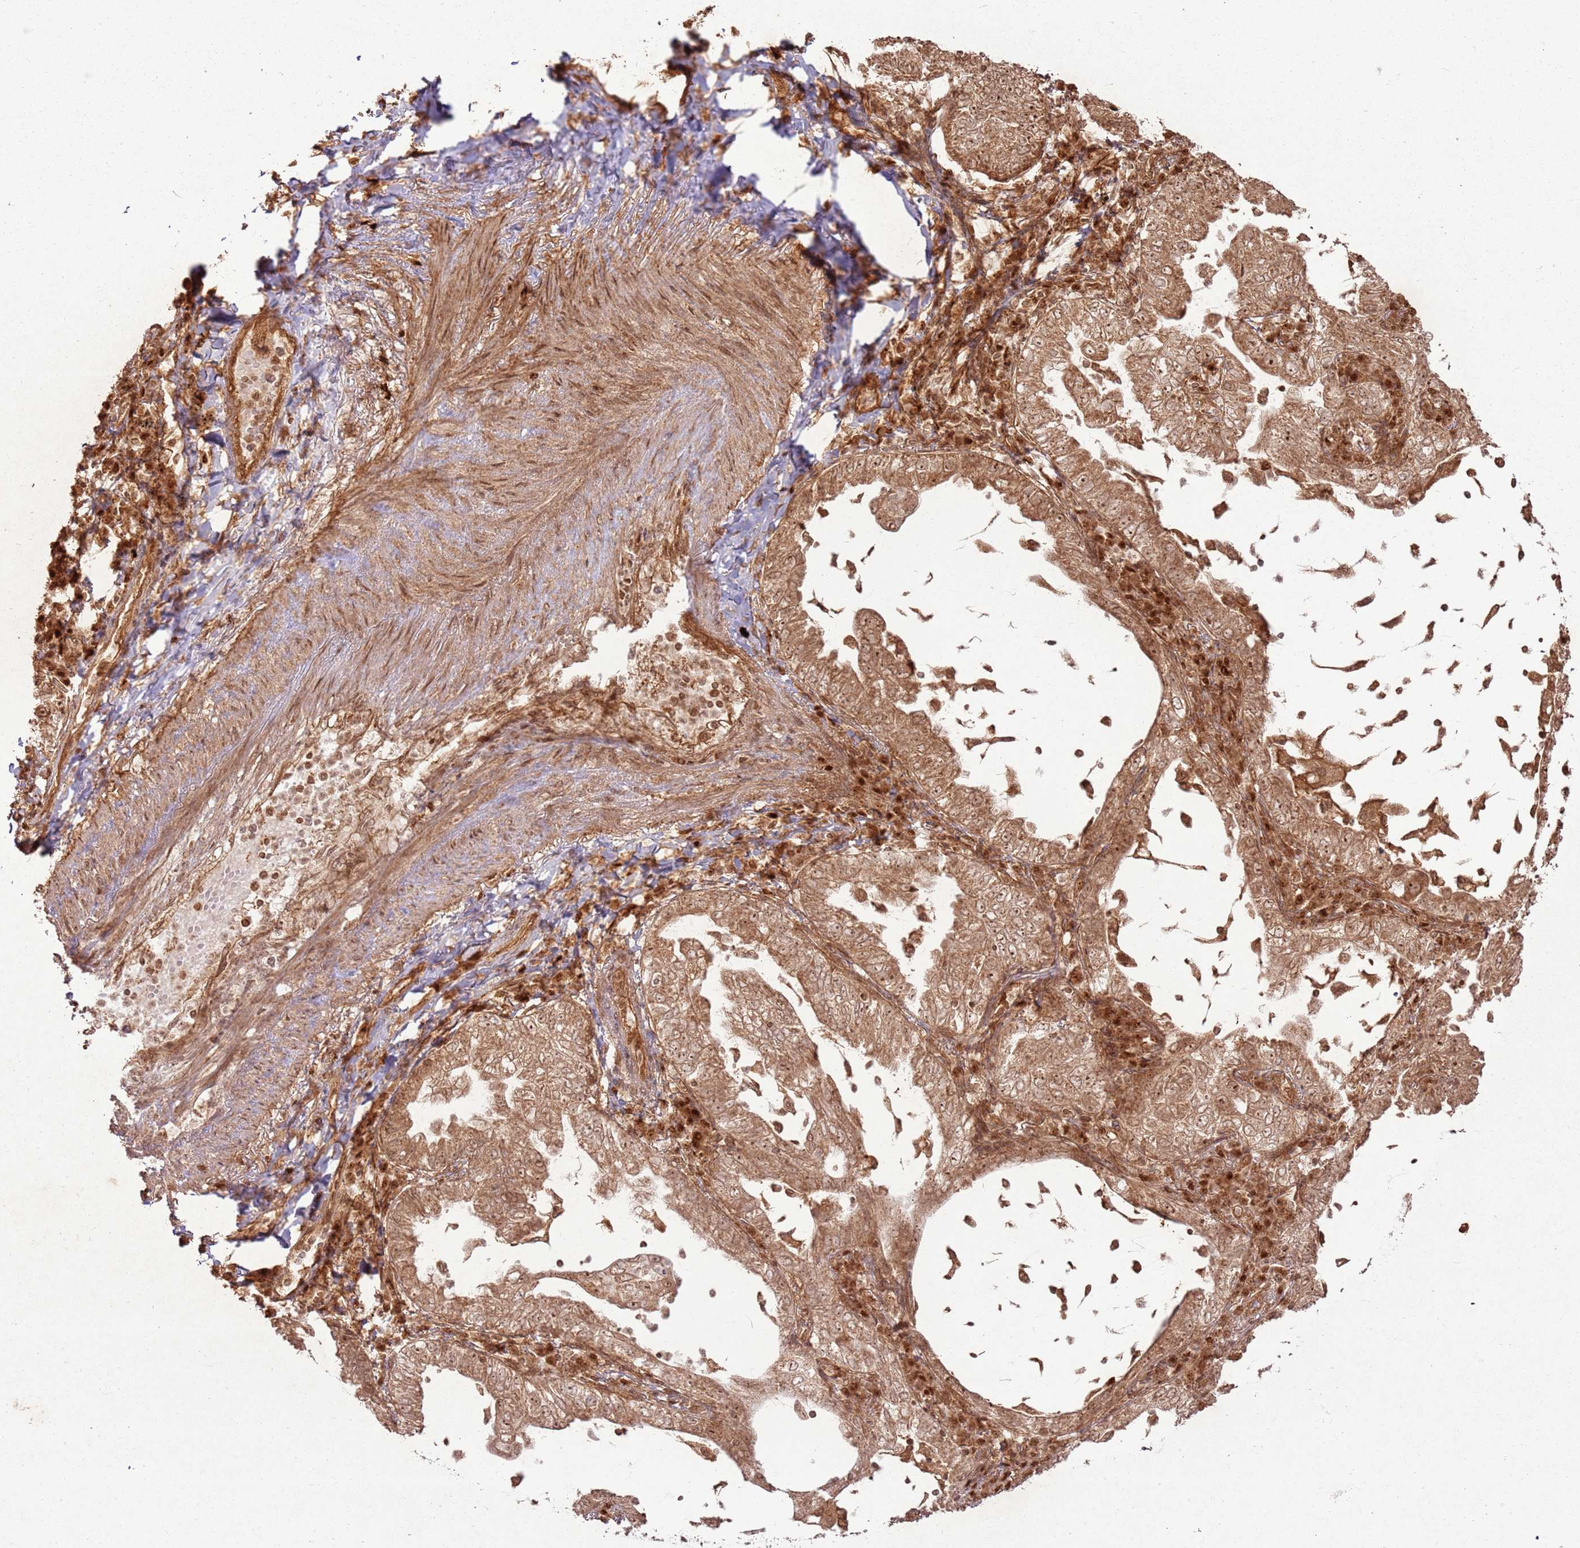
{"staining": {"intensity": "moderate", "quantity": ">75%", "location": "cytoplasmic/membranous,nuclear"}, "tissue": "lung cancer", "cell_type": "Tumor cells", "image_type": "cancer", "snomed": [{"axis": "morphology", "description": "Adenocarcinoma, NOS"}, {"axis": "topography", "description": "Lung"}], "caption": "A photomicrograph showing moderate cytoplasmic/membranous and nuclear staining in about >75% of tumor cells in lung cancer, as visualized by brown immunohistochemical staining.", "gene": "TBC1D13", "patient": {"sex": "female", "age": 73}}